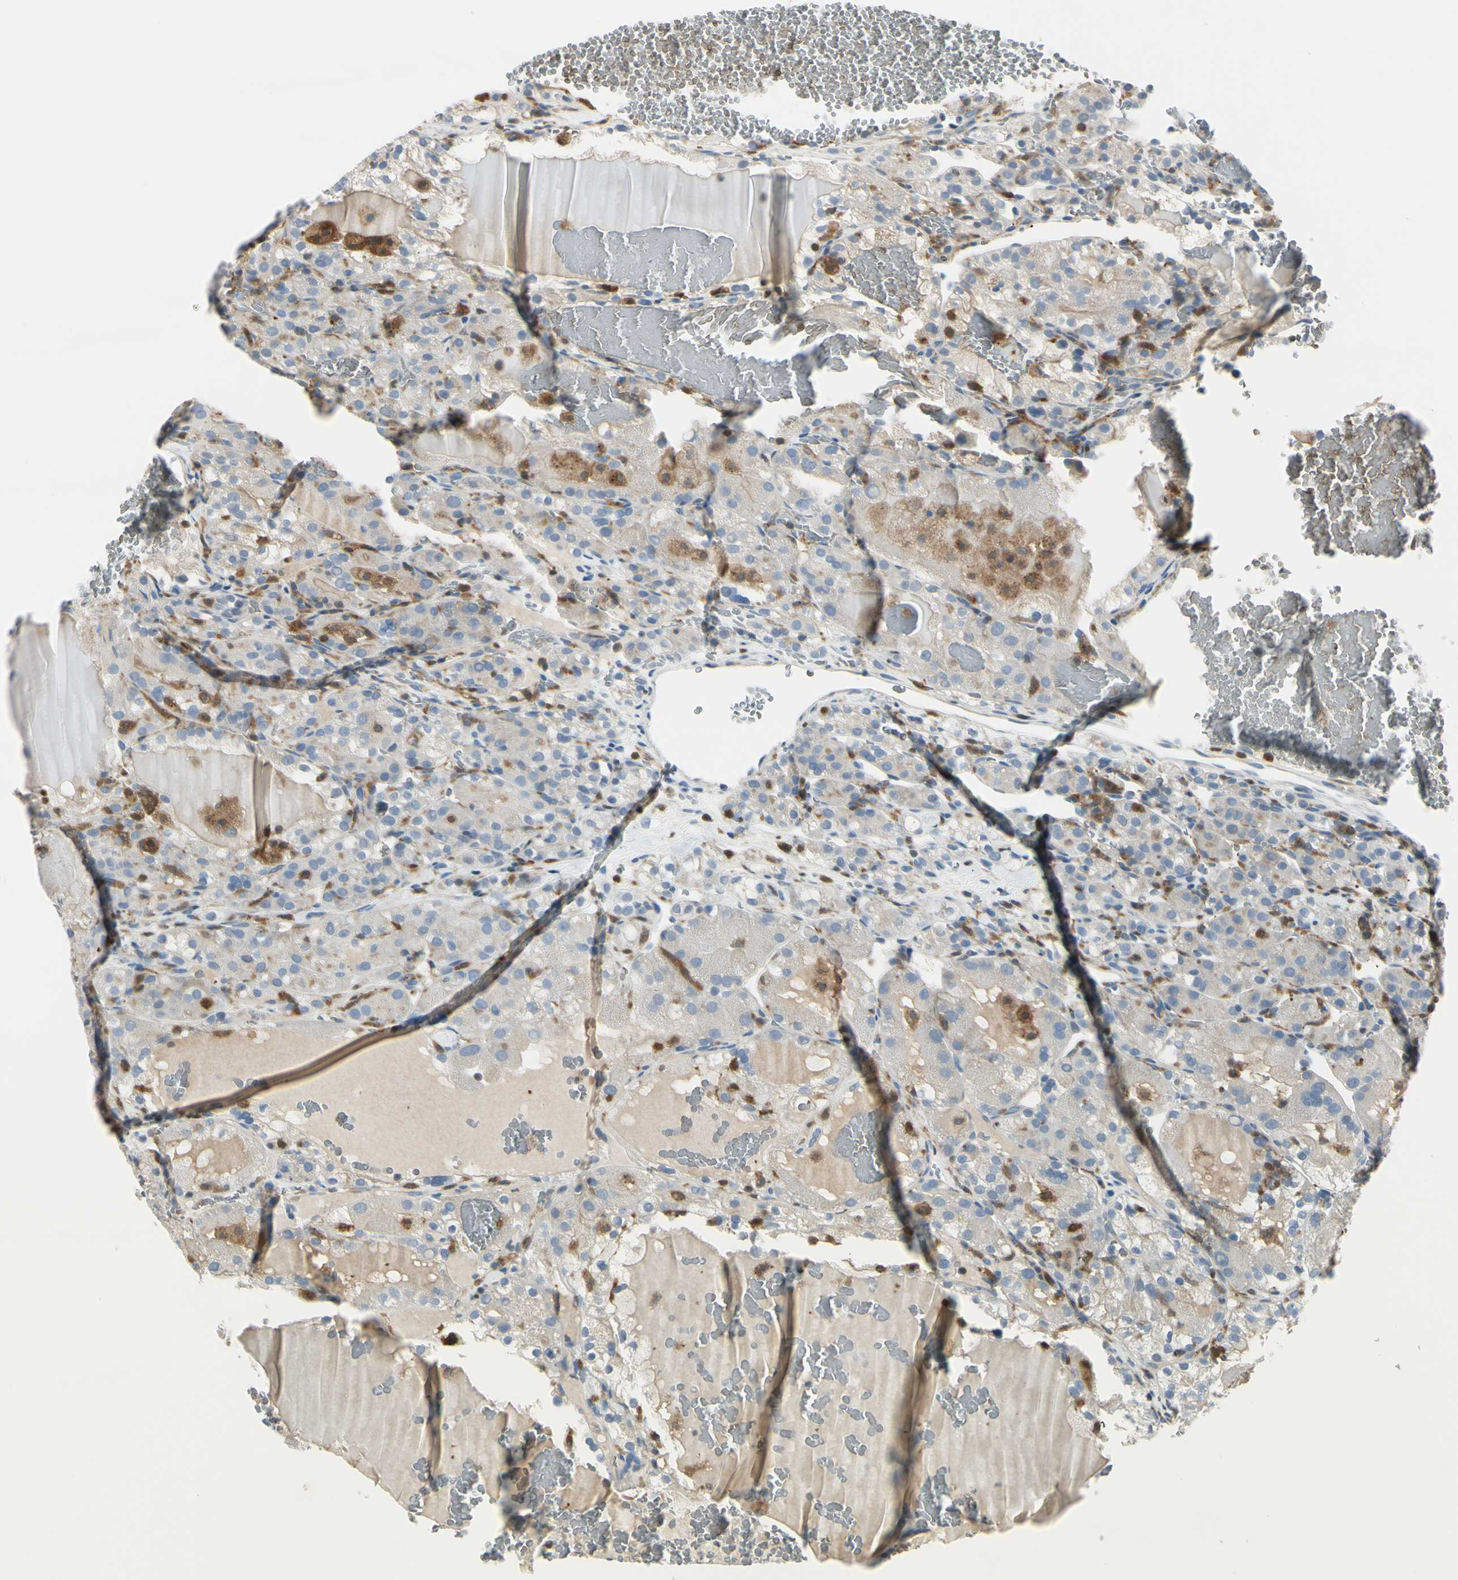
{"staining": {"intensity": "weak", "quantity": ">75%", "location": "cytoplasmic/membranous"}, "tissue": "renal cancer", "cell_type": "Tumor cells", "image_type": "cancer", "snomed": [{"axis": "morphology", "description": "Normal tissue, NOS"}, {"axis": "morphology", "description": "Adenocarcinoma, NOS"}, {"axis": "topography", "description": "Kidney"}], "caption": "An image of renal cancer (adenocarcinoma) stained for a protein reveals weak cytoplasmic/membranous brown staining in tumor cells. (Stains: DAB in brown, nuclei in blue, Microscopy: brightfield microscopy at high magnification).", "gene": "CYRIB", "patient": {"sex": "male", "age": 61}}